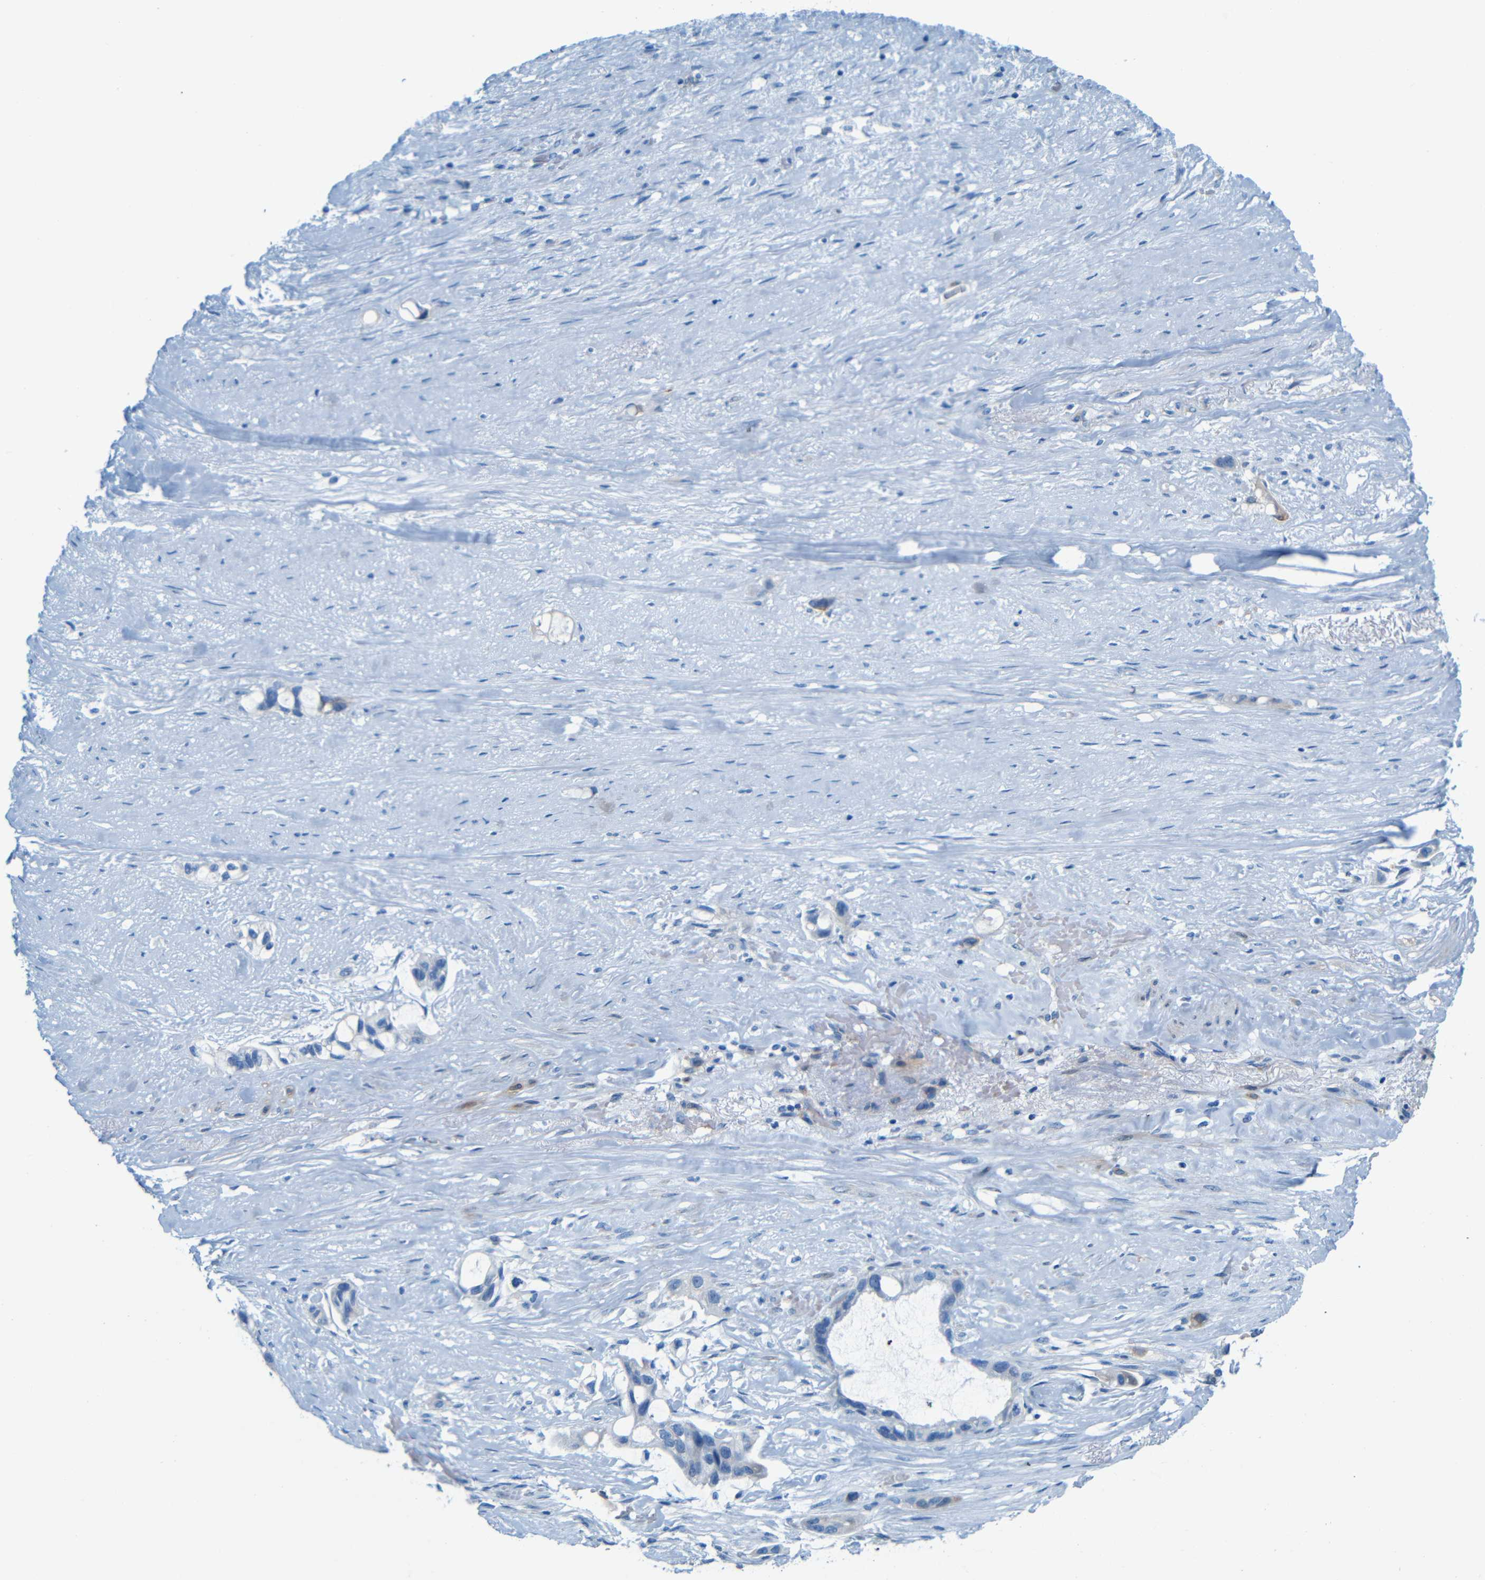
{"staining": {"intensity": "negative", "quantity": "none", "location": "none"}, "tissue": "liver cancer", "cell_type": "Tumor cells", "image_type": "cancer", "snomed": [{"axis": "morphology", "description": "Cholangiocarcinoma"}, {"axis": "topography", "description": "Liver"}], "caption": "A high-resolution histopathology image shows immunohistochemistry staining of liver cancer, which displays no significant positivity in tumor cells. Nuclei are stained in blue.", "gene": "MAP2", "patient": {"sex": "female", "age": 65}}